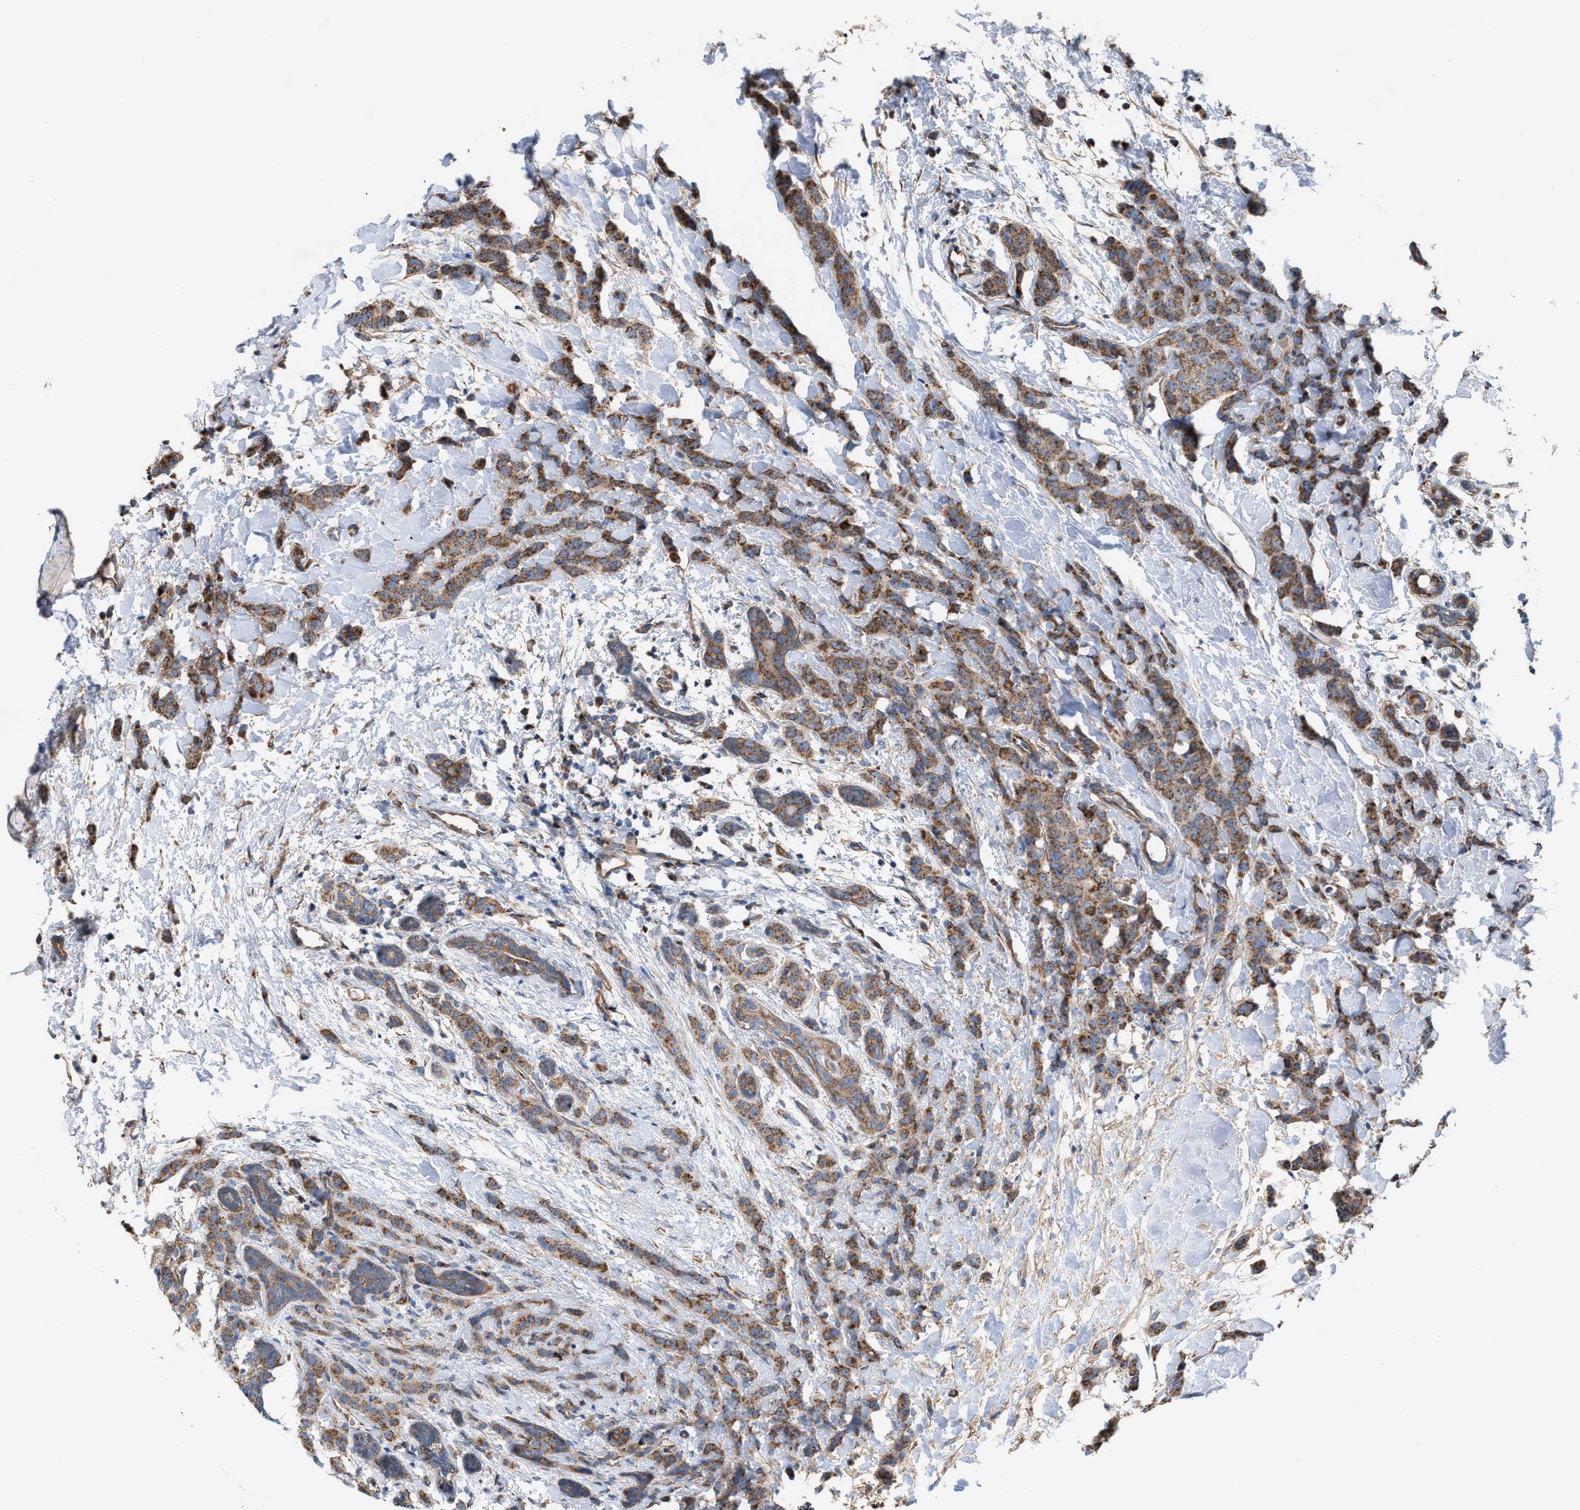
{"staining": {"intensity": "moderate", "quantity": ">75%", "location": "cytoplasmic/membranous"}, "tissue": "breast cancer", "cell_type": "Tumor cells", "image_type": "cancer", "snomed": [{"axis": "morphology", "description": "Normal tissue, NOS"}, {"axis": "morphology", "description": "Duct carcinoma"}, {"axis": "topography", "description": "Breast"}], "caption": "Immunohistochemical staining of breast cancer displays moderate cytoplasmic/membranous protein positivity in about >75% of tumor cells.", "gene": "OXSM", "patient": {"sex": "female", "age": 40}}